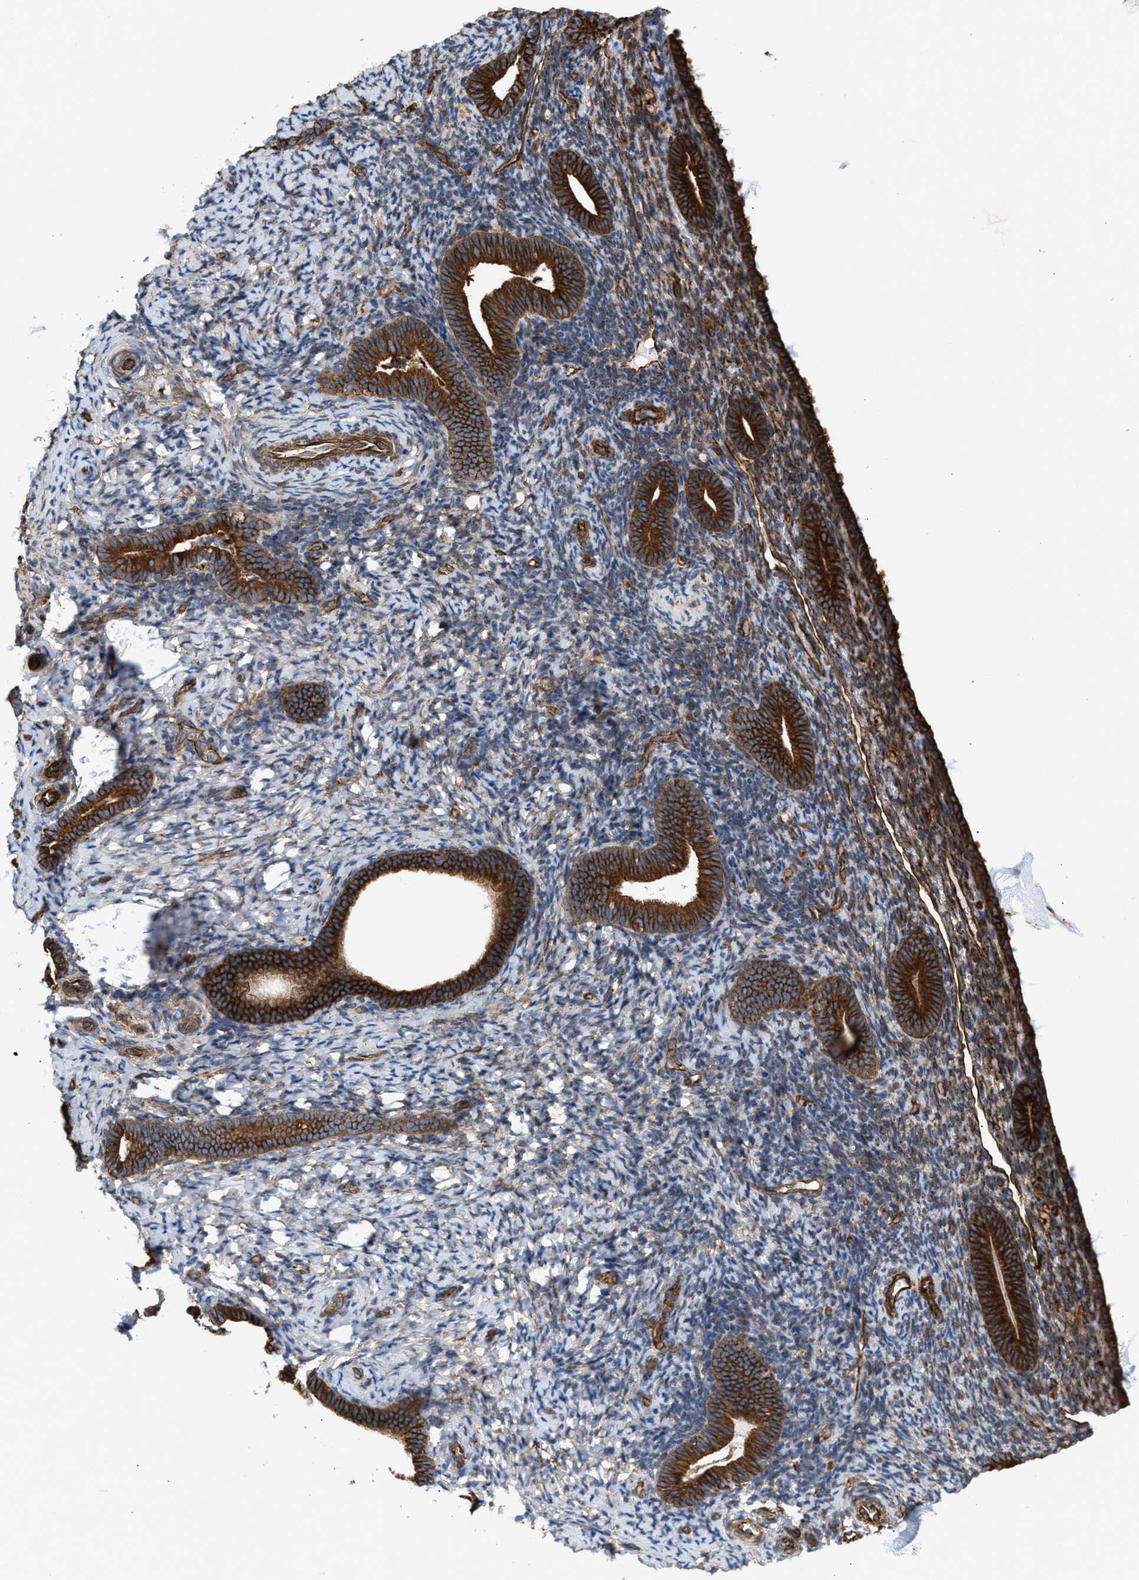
{"staining": {"intensity": "moderate", "quantity": ">75%", "location": "cytoplasmic/membranous"}, "tissue": "endometrium", "cell_type": "Cells in endometrial stroma", "image_type": "normal", "snomed": [{"axis": "morphology", "description": "Normal tissue, NOS"}, {"axis": "topography", "description": "Endometrium"}], "caption": "Immunohistochemistry (IHC) of benign human endometrium shows medium levels of moderate cytoplasmic/membranous positivity in about >75% of cells in endometrial stroma.", "gene": "EPS15L1", "patient": {"sex": "female", "age": 51}}